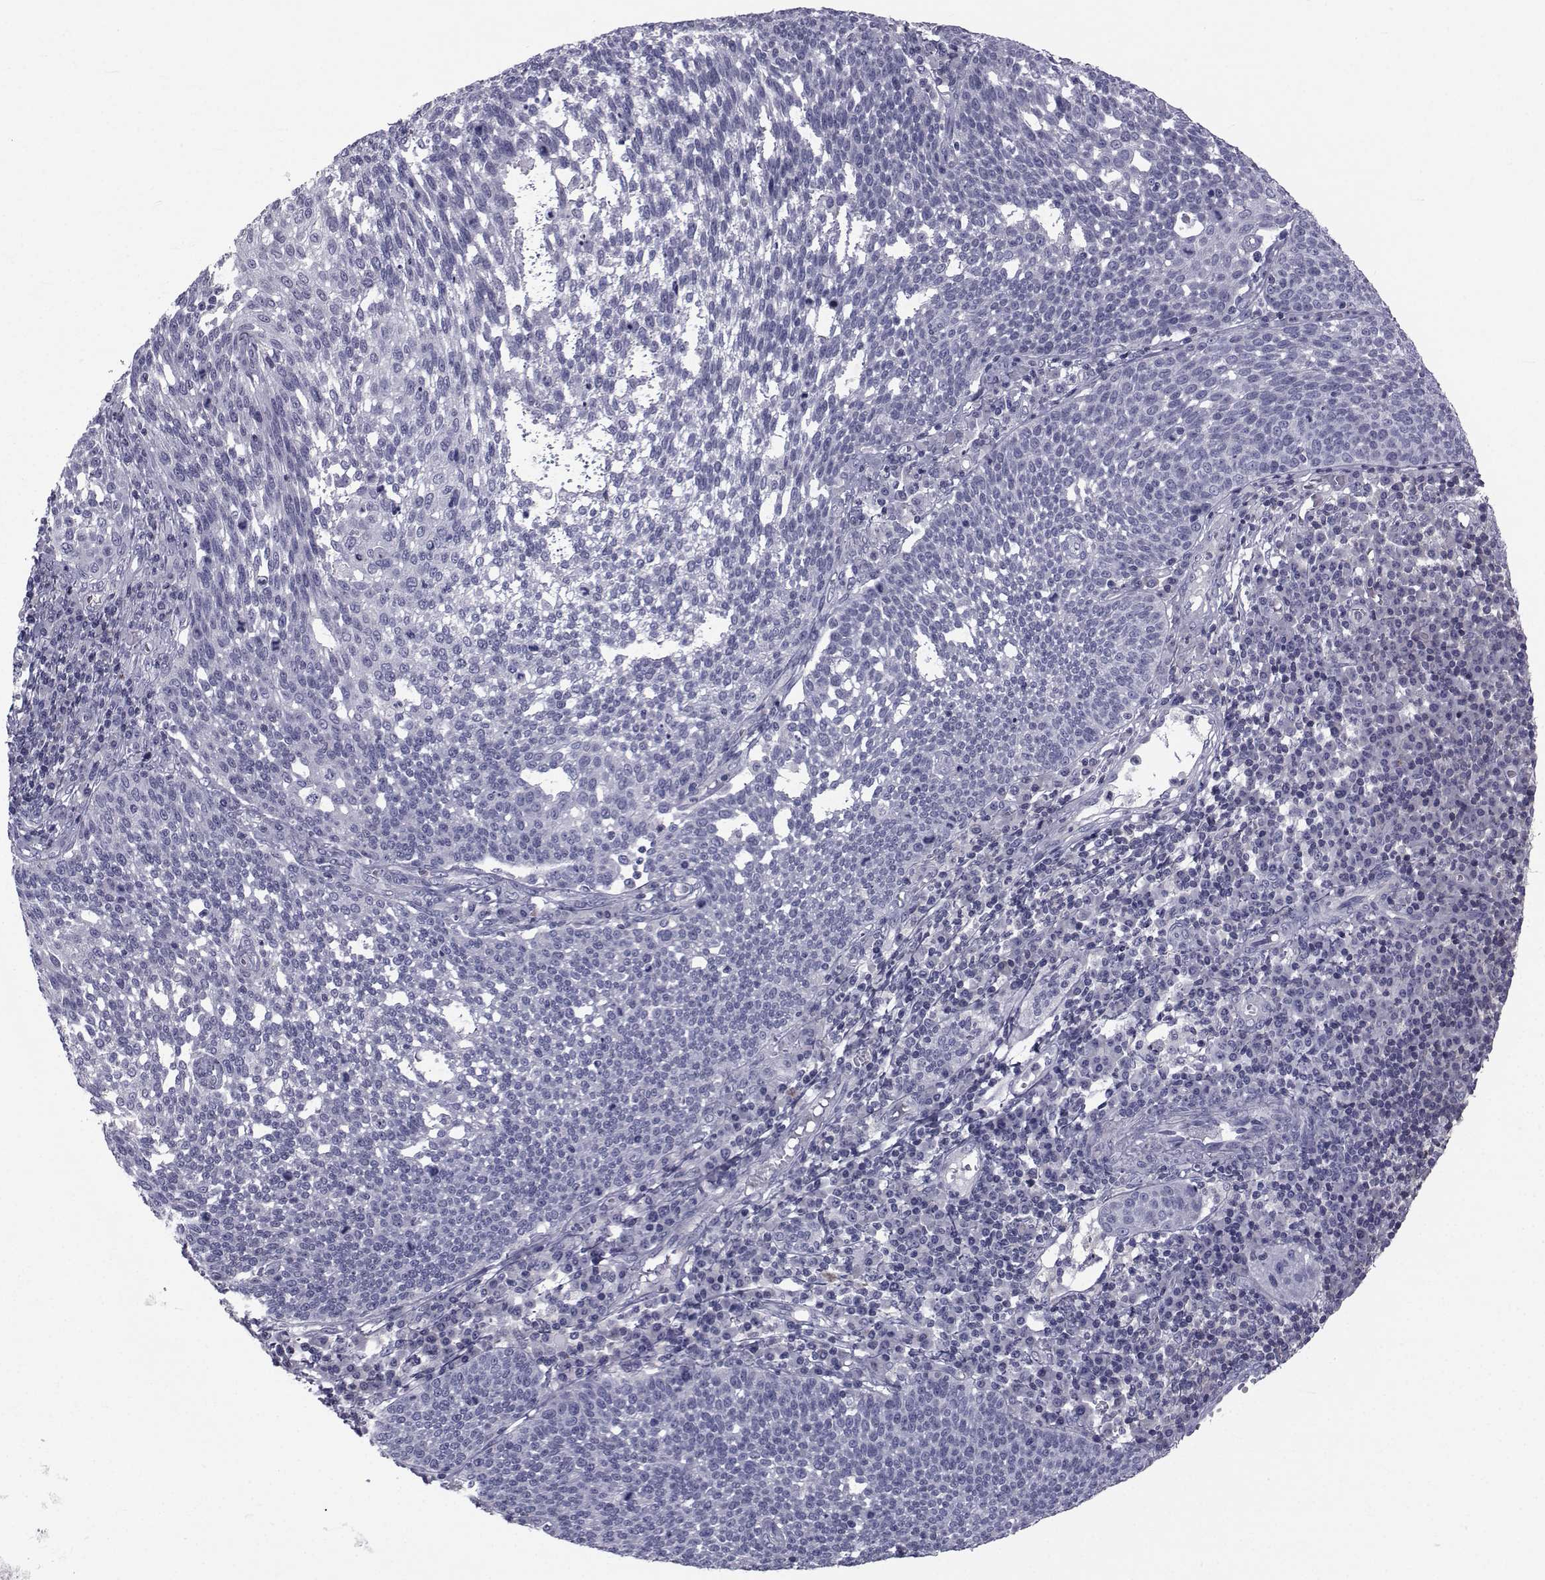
{"staining": {"intensity": "negative", "quantity": "none", "location": "none"}, "tissue": "cervical cancer", "cell_type": "Tumor cells", "image_type": "cancer", "snomed": [{"axis": "morphology", "description": "Squamous cell carcinoma, NOS"}, {"axis": "topography", "description": "Cervix"}], "caption": "DAB immunohistochemical staining of human cervical cancer (squamous cell carcinoma) displays no significant expression in tumor cells.", "gene": "FDXR", "patient": {"sex": "female", "age": 34}}